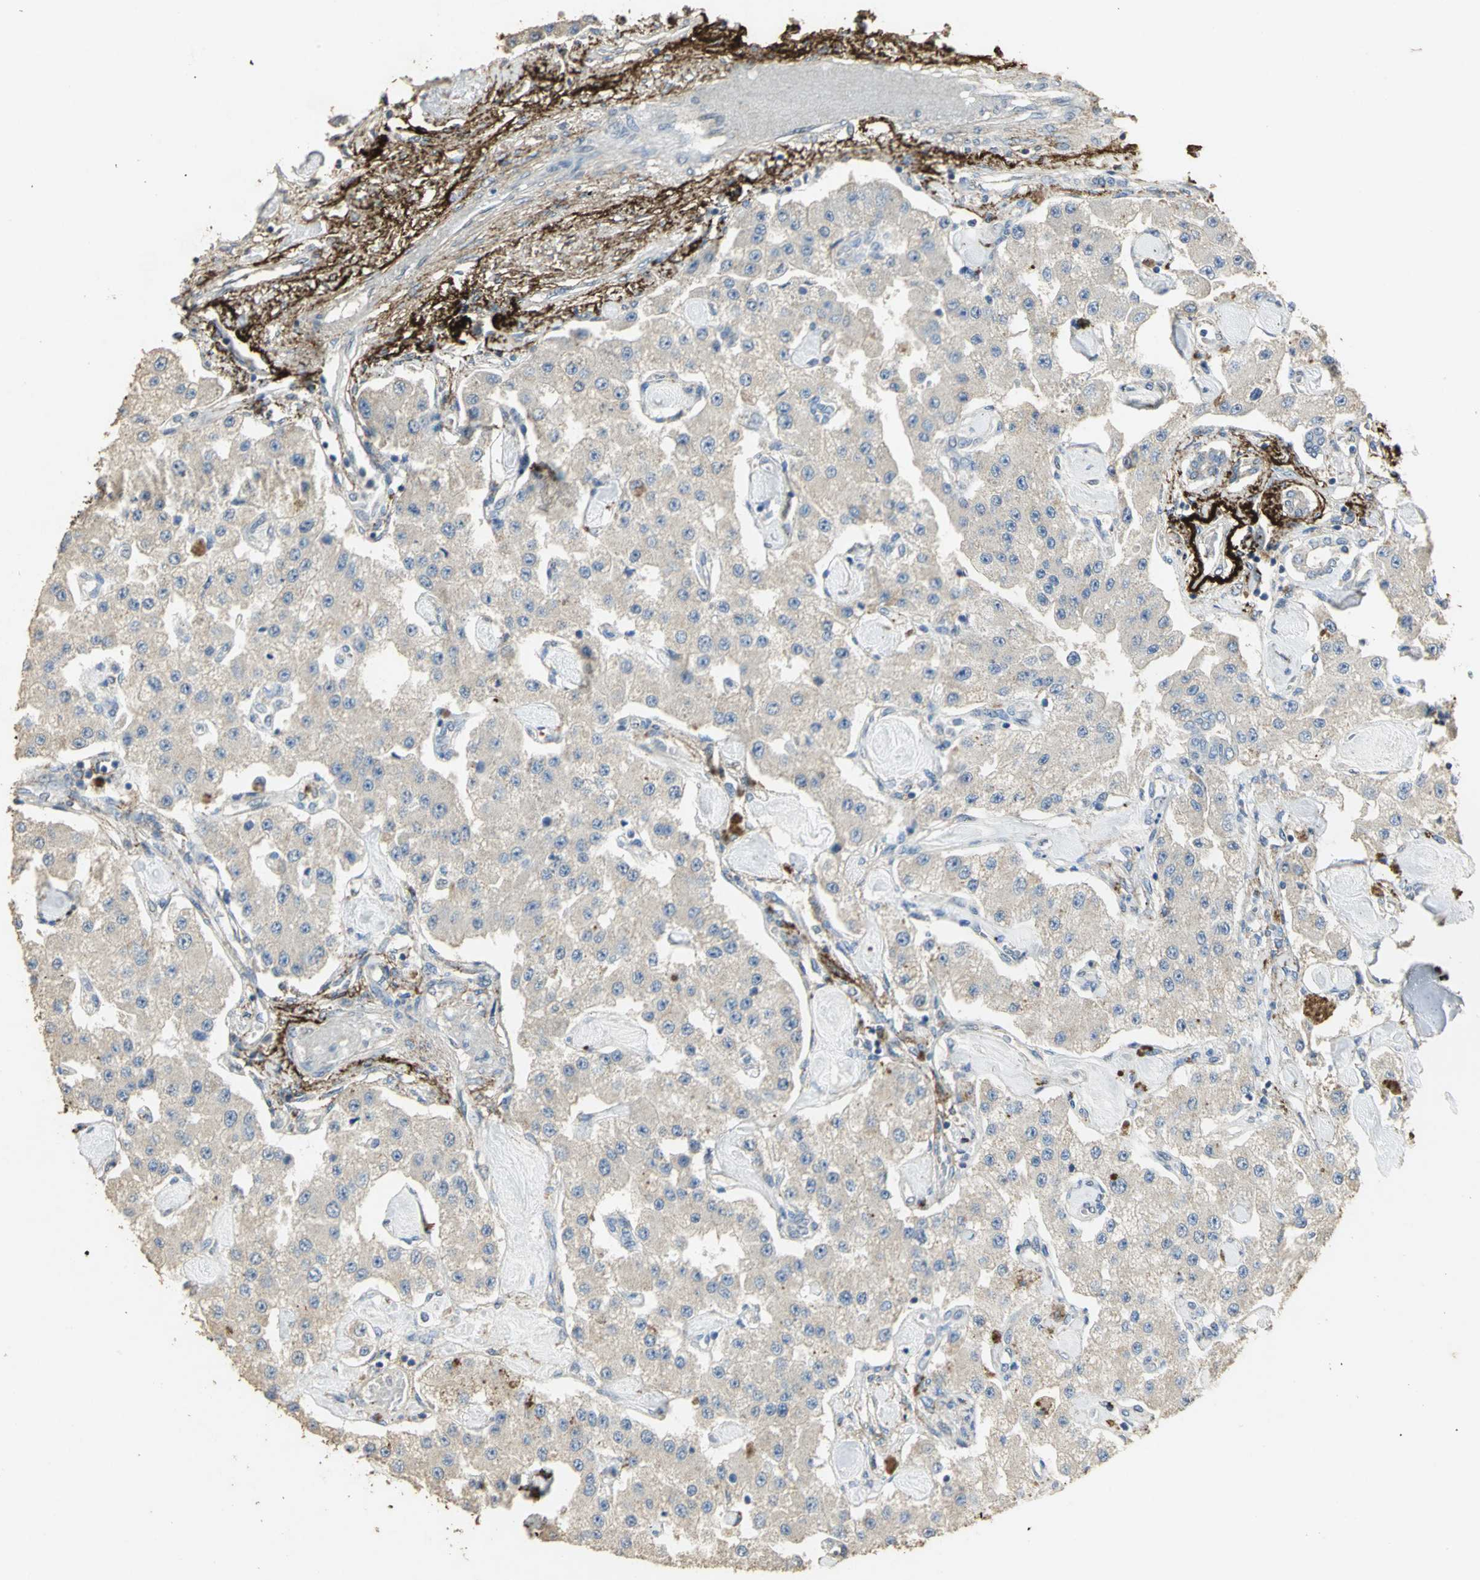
{"staining": {"intensity": "weak", "quantity": "<25%", "location": "cytoplasmic/membranous"}, "tissue": "carcinoid", "cell_type": "Tumor cells", "image_type": "cancer", "snomed": [{"axis": "morphology", "description": "Carcinoid, malignant, NOS"}, {"axis": "topography", "description": "Pancreas"}], "caption": "Immunohistochemistry (IHC) micrograph of carcinoid stained for a protein (brown), which displays no positivity in tumor cells. Brightfield microscopy of IHC stained with DAB (brown) and hematoxylin (blue), captured at high magnification.", "gene": "ASB9", "patient": {"sex": "male", "age": 41}}